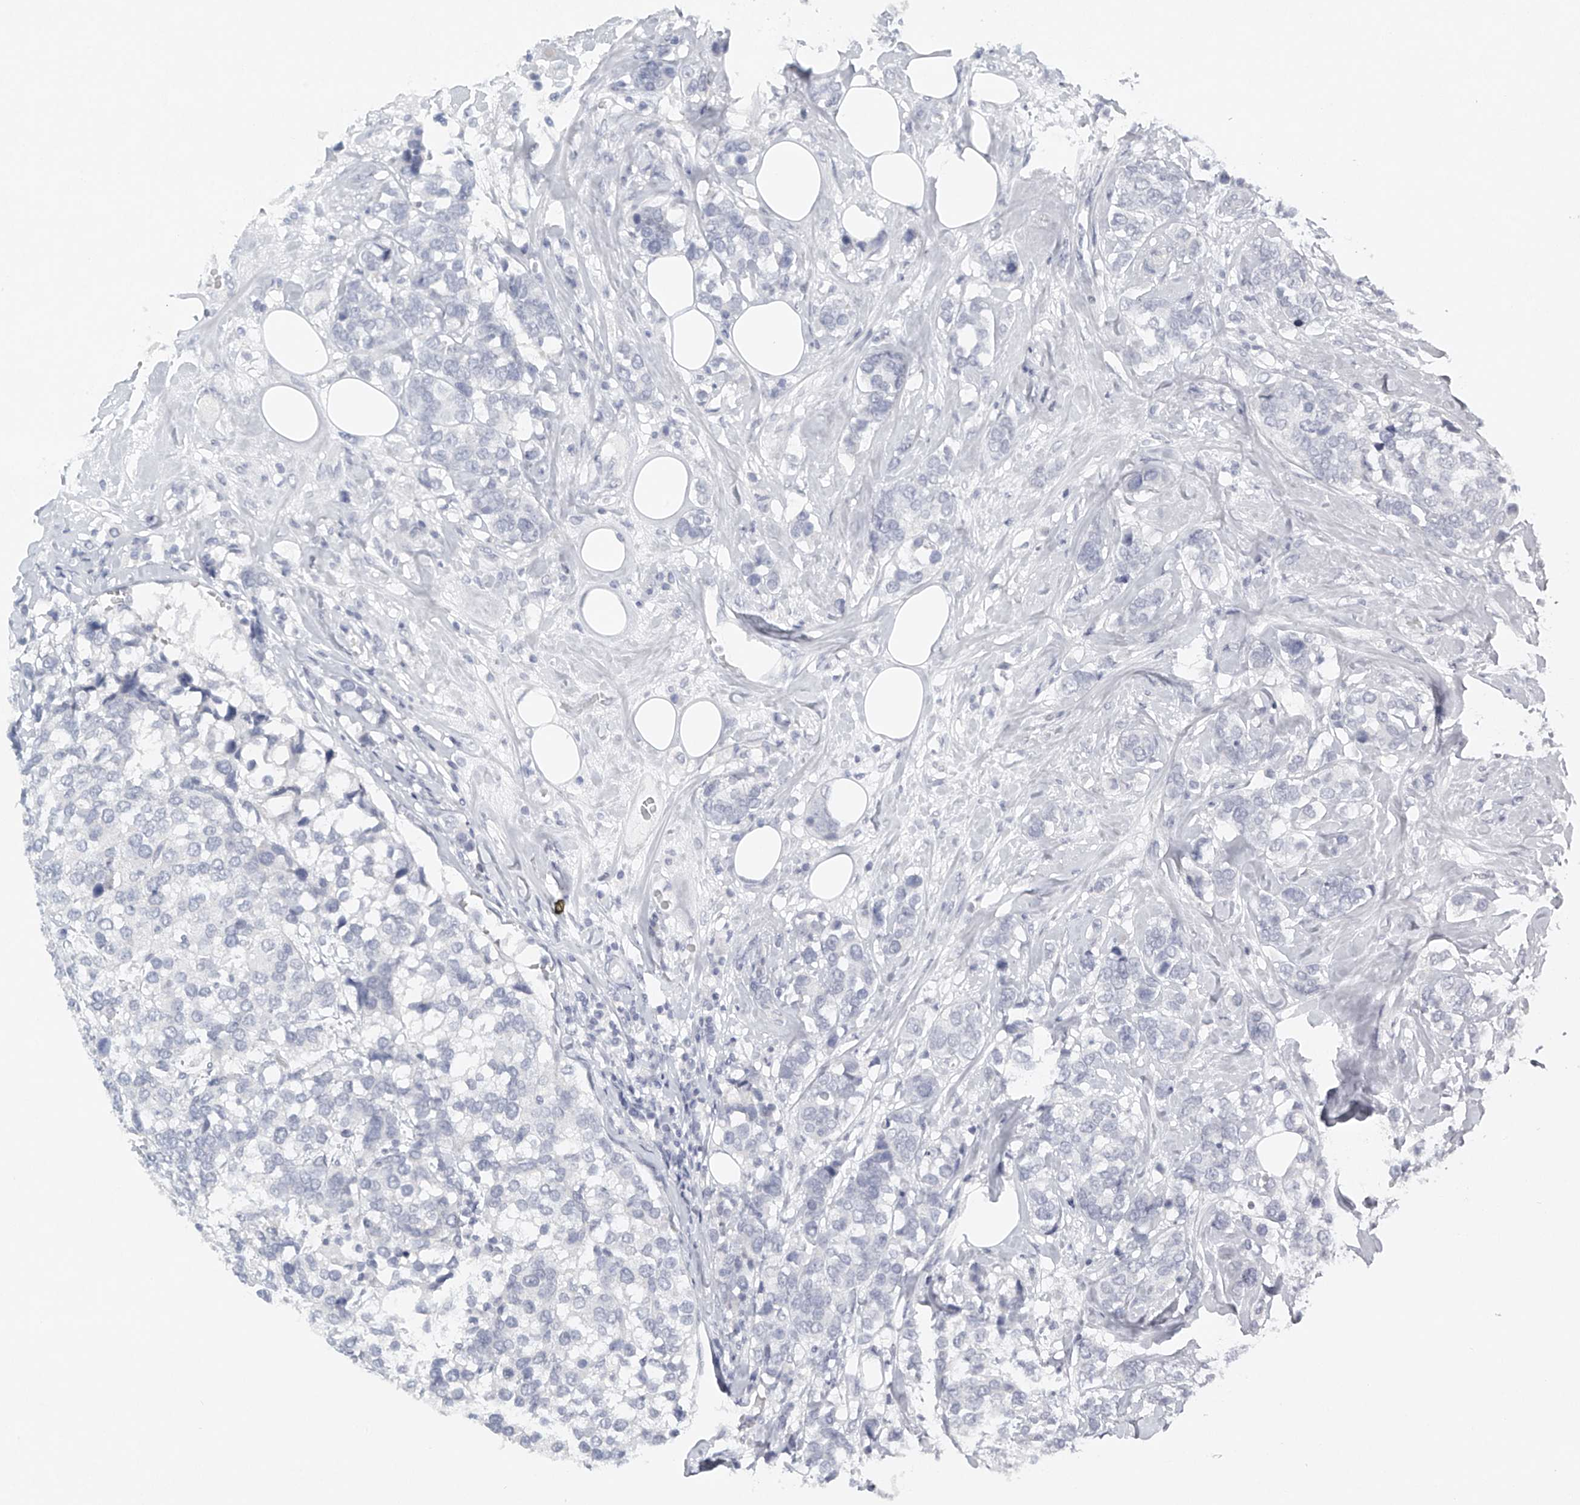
{"staining": {"intensity": "negative", "quantity": "none", "location": "none"}, "tissue": "breast cancer", "cell_type": "Tumor cells", "image_type": "cancer", "snomed": [{"axis": "morphology", "description": "Lobular carcinoma"}, {"axis": "topography", "description": "Breast"}], "caption": "A high-resolution micrograph shows immunohistochemistry staining of breast cancer, which shows no significant positivity in tumor cells.", "gene": "FAT2", "patient": {"sex": "female", "age": 59}}